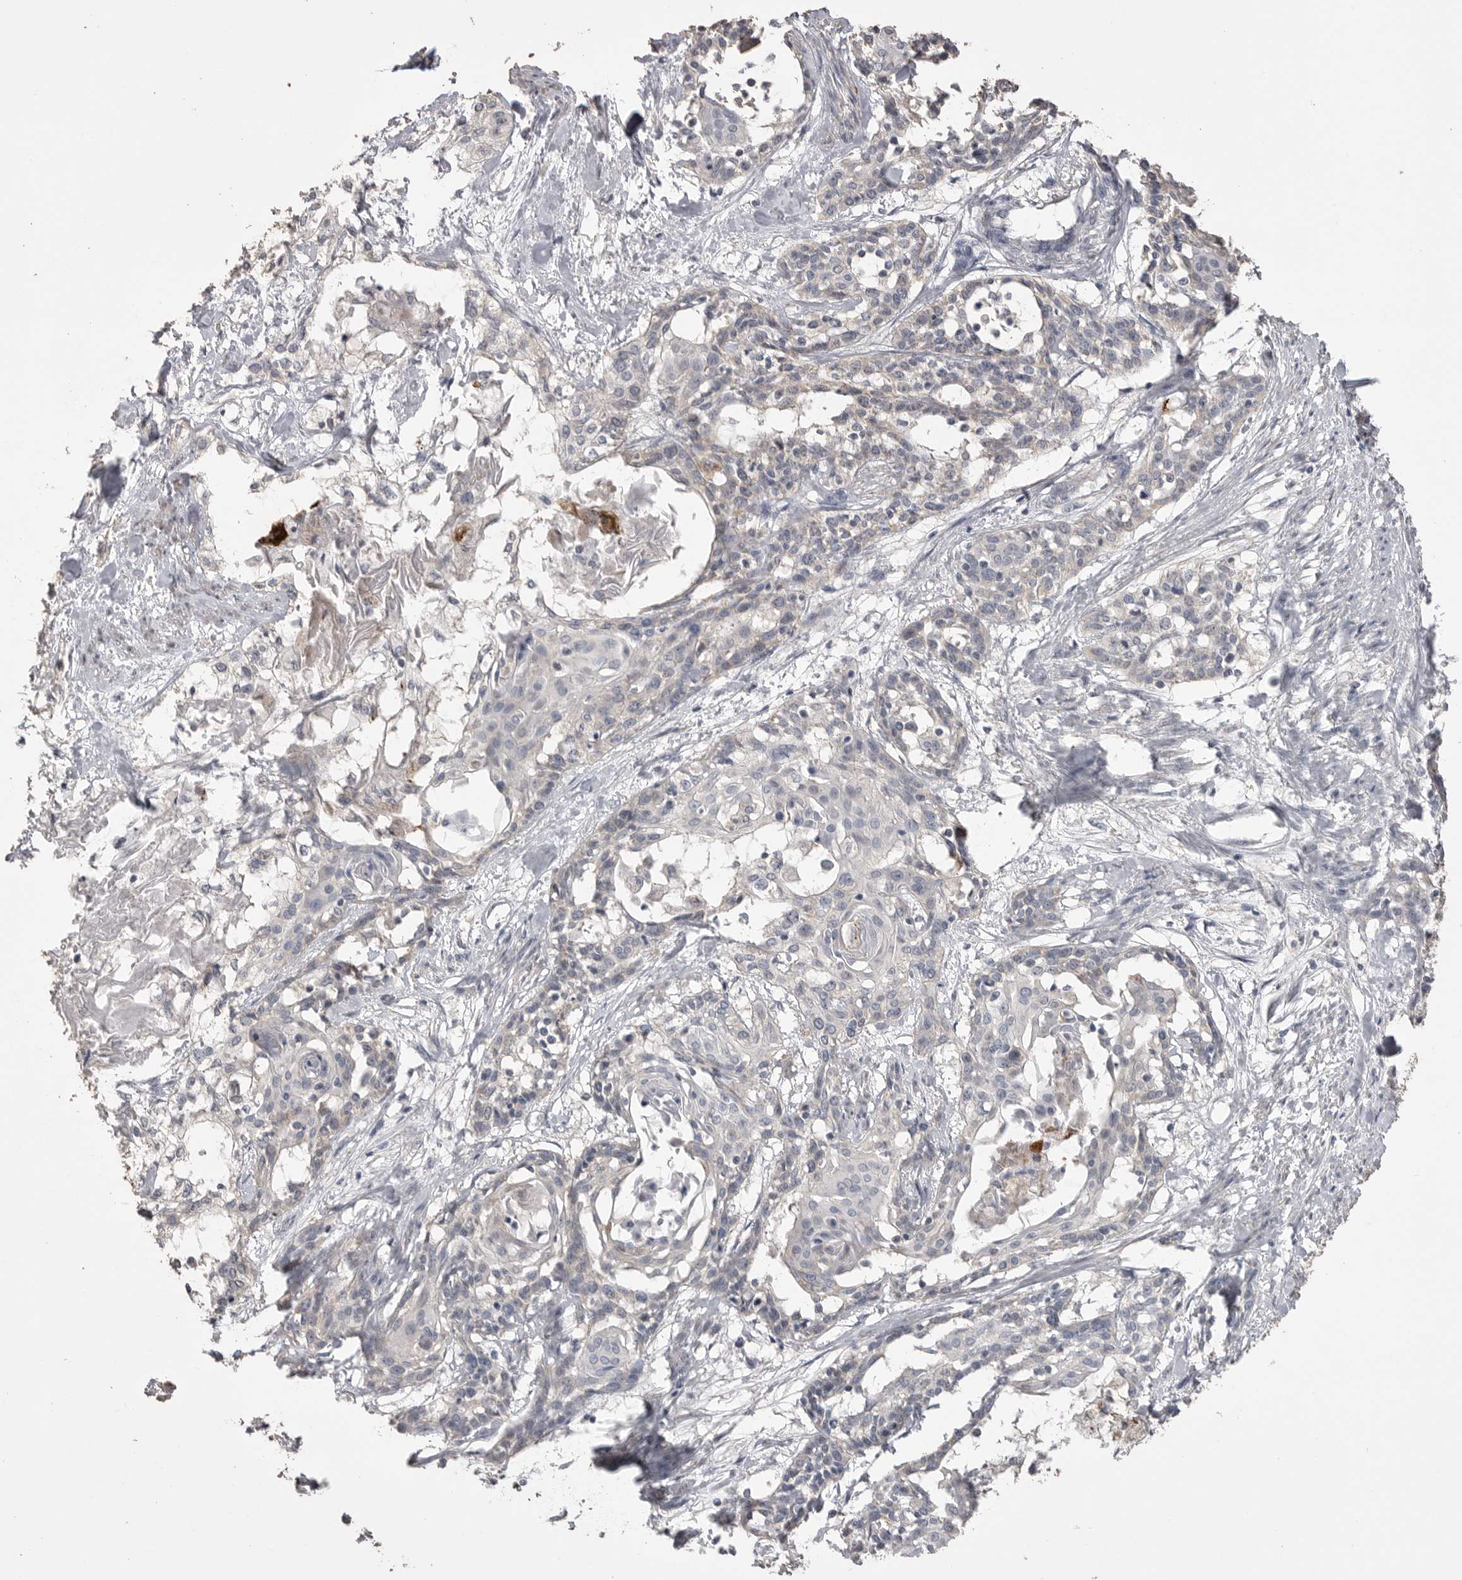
{"staining": {"intensity": "negative", "quantity": "none", "location": "none"}, "tissue": "cervical cancer", "cell_type": "Tumor cells", "image_type": "cancer", "snomed": [{"axis": "morphology", "description": "Squamous cell carcinoma, NOS"}, {"axis": "topography", "description": "Cervix"}], "caption": "This photomicrograph is of cervical squamous cell carcinoma stained with IHC to label a protein in brown with the nuclei are counter-stained blue. There is no expression in tumor cells.", "gene": "MMP7", "patient": {"sex": "female", "age": 57}}